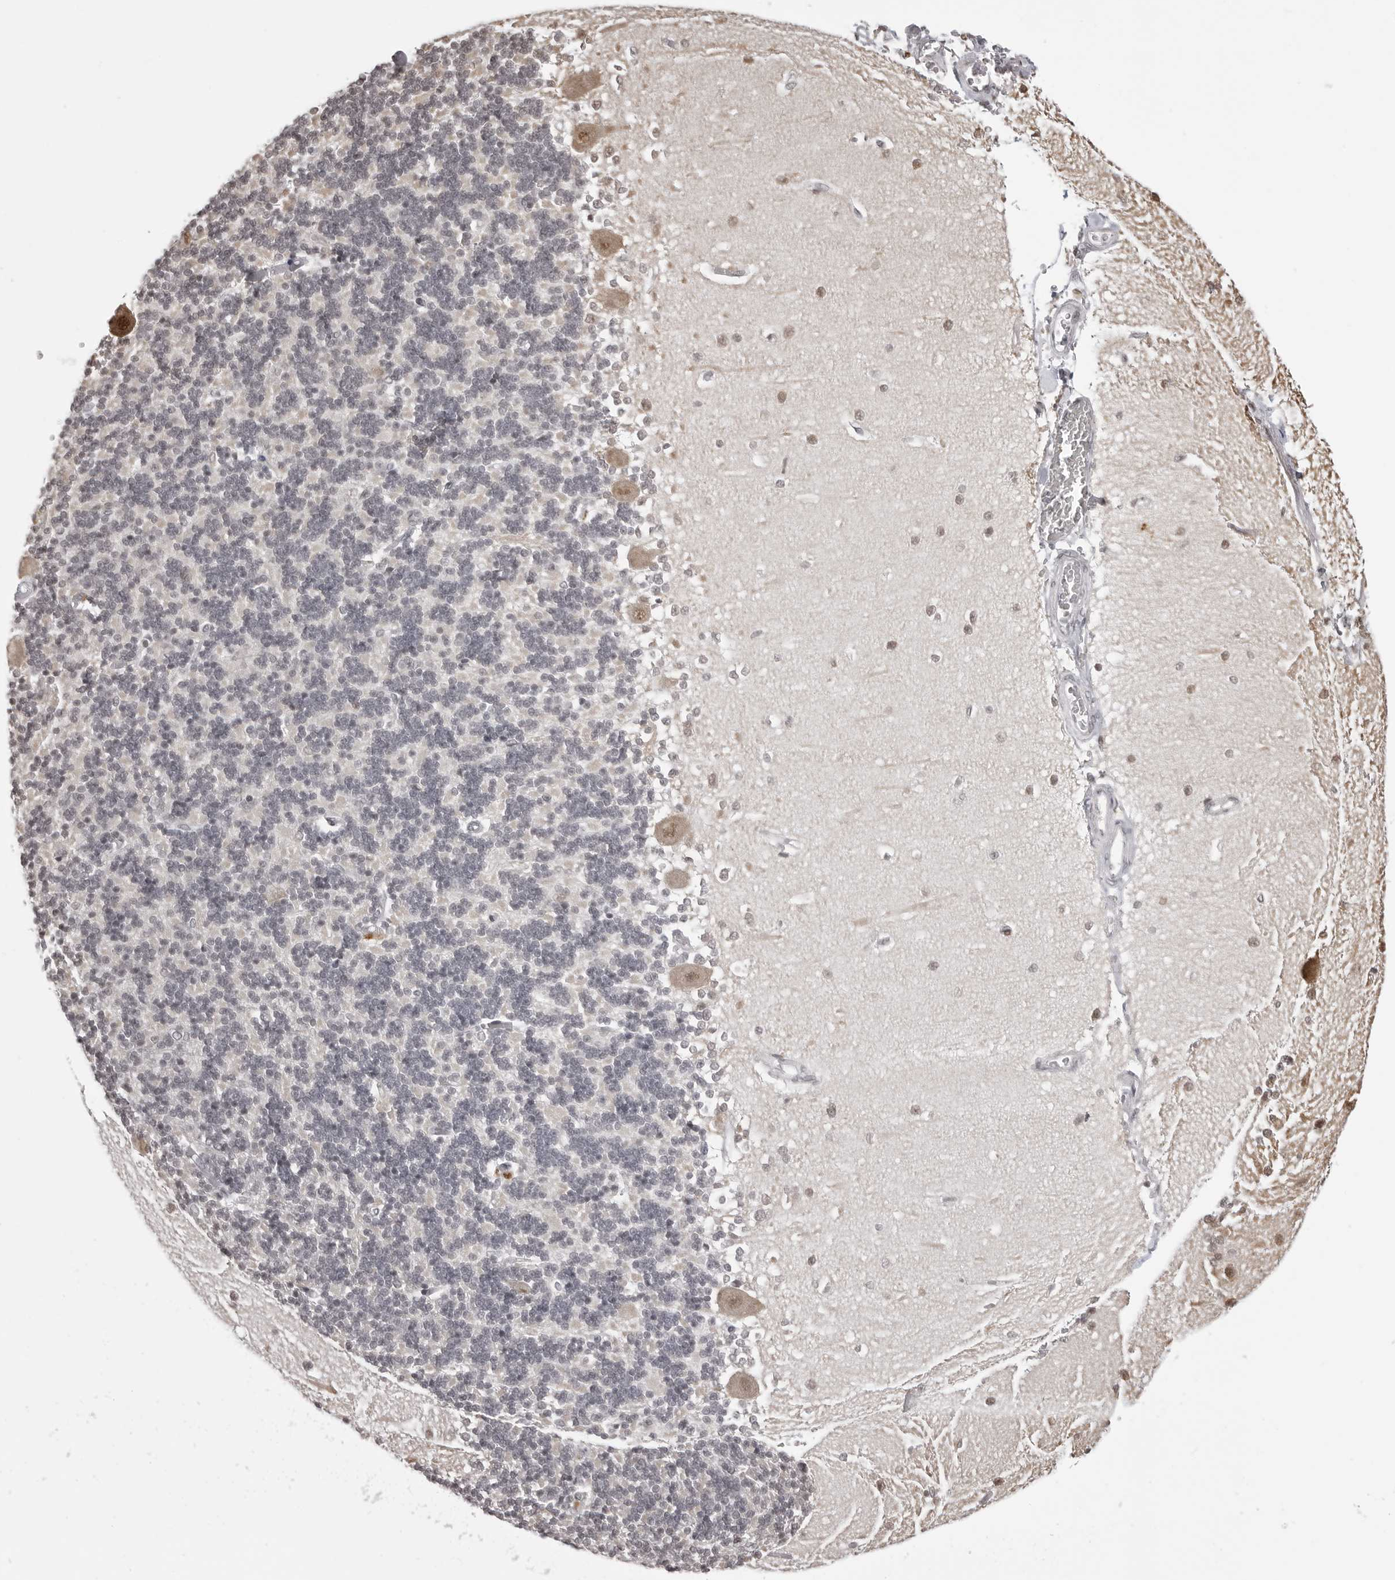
{"staining": {"intensity": "negative", "quantity": "none", "location": "none"}, "tissue": "cerebellum", "cell_type": "Cells in granular layer", "image_type": "normal", "snomed": [{"axis": "morphology", "description": "Normal tissue, NOS"}, {"axis": "topography", "description": "Cerebellum"}], "caption": "Micrograph shows no significant protein staining in cells in granular layer of benign cerebellum. Nuclei are stained in blue.", "gene": "PHF3", "patient": {"sex": "male", "age": 37}}